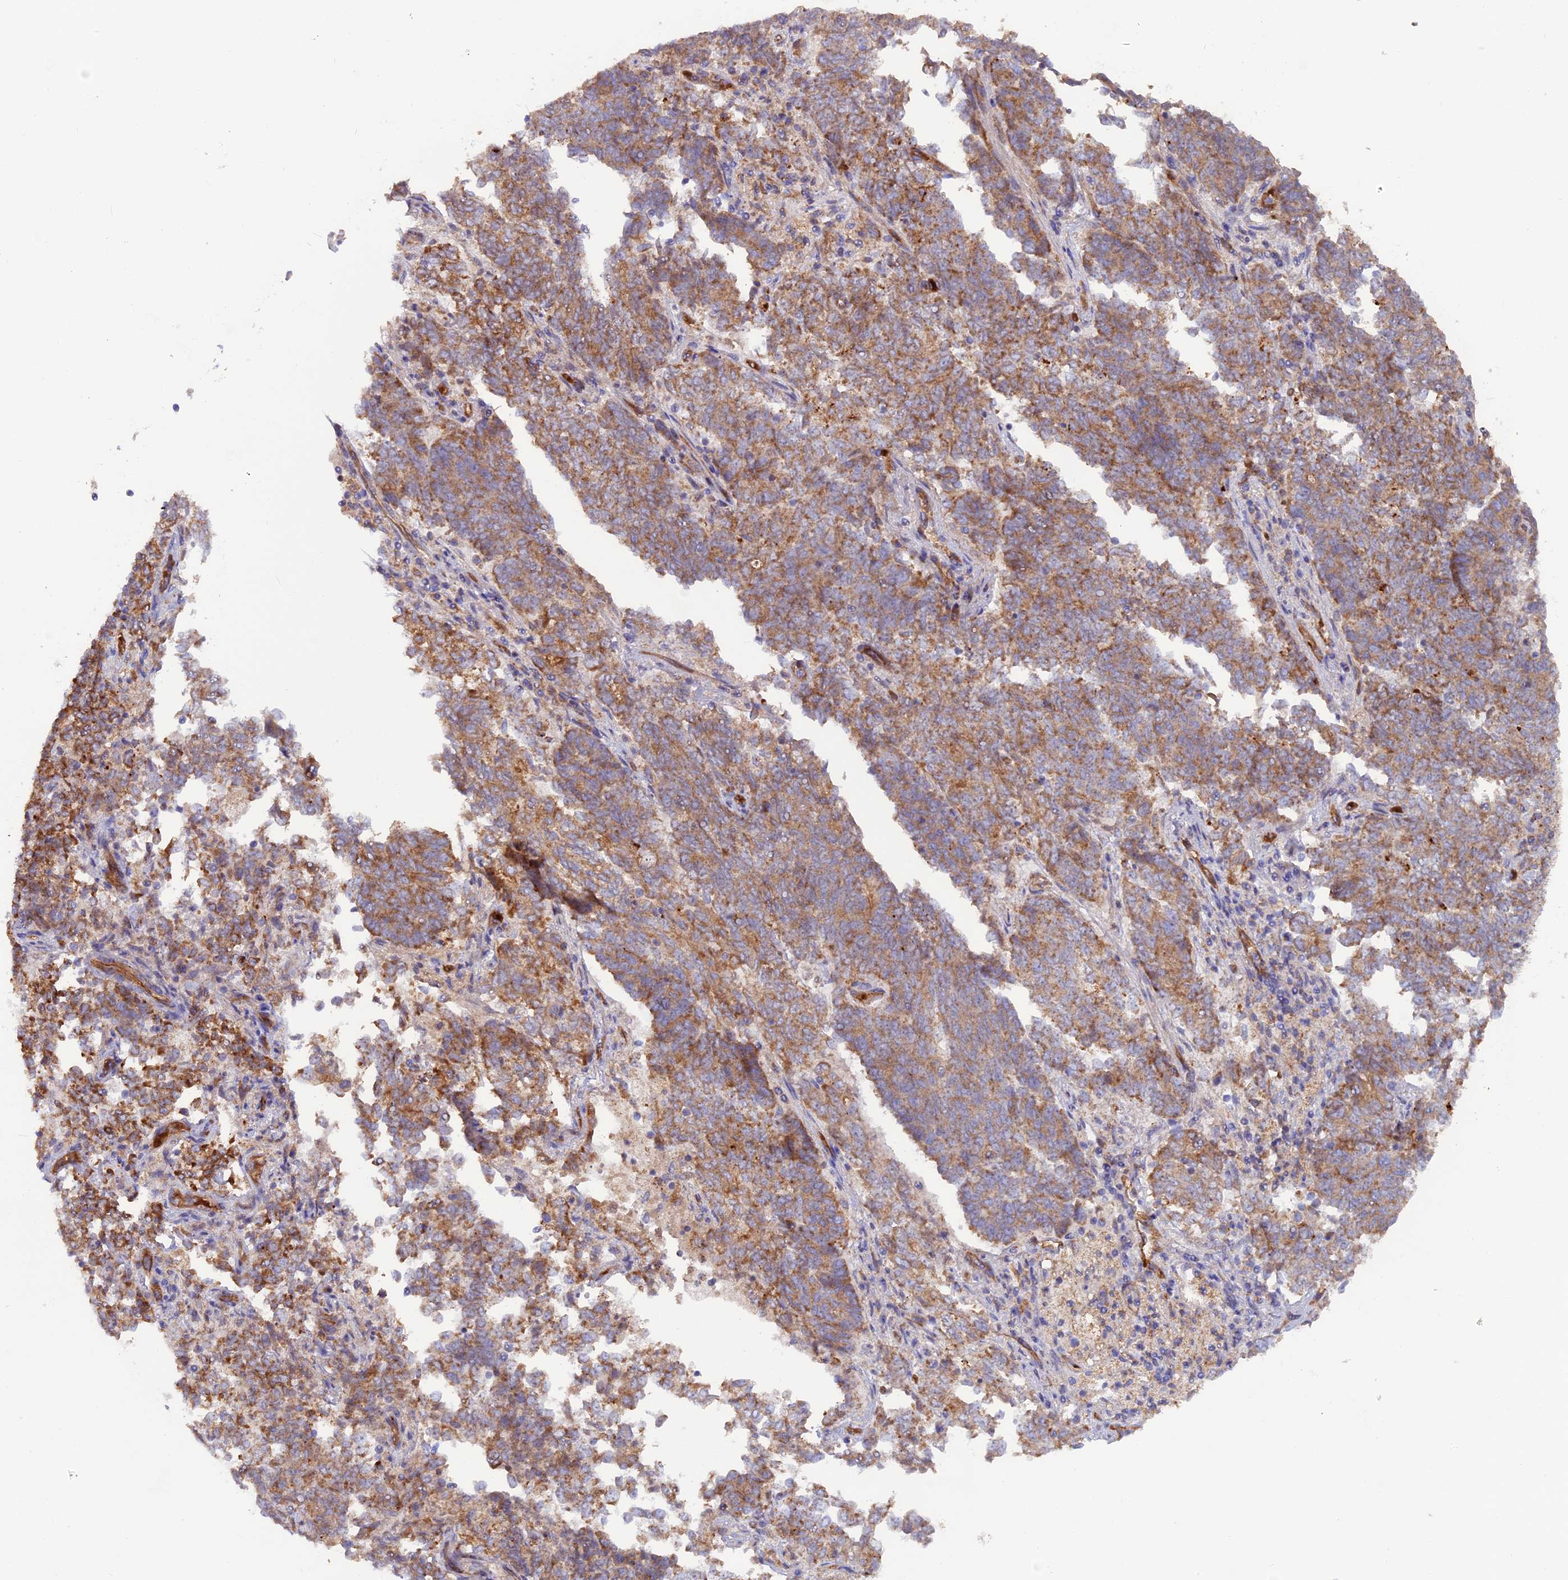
{"staining": {"intensity": "moderate", "quantity": ">75%", "location": "cytoplasmic/membranous"}, "tissue": "endometrial cancer", "cell_type": "Tumor cells", "image_type": "cancer", "snomed": [{"axis": "morphology", "description": "Adenocarcinoma, NOS"}, {"axis": "topography", "description": "Endometrium"}], "caption": "Adenocarcinoma (endometrial) stained for a protein demonstrates moderate cytoplasmic/membranous positivity in tumor cells.", "gene": "DUS3L", "patient": {"sex": "female", "age": 80}}